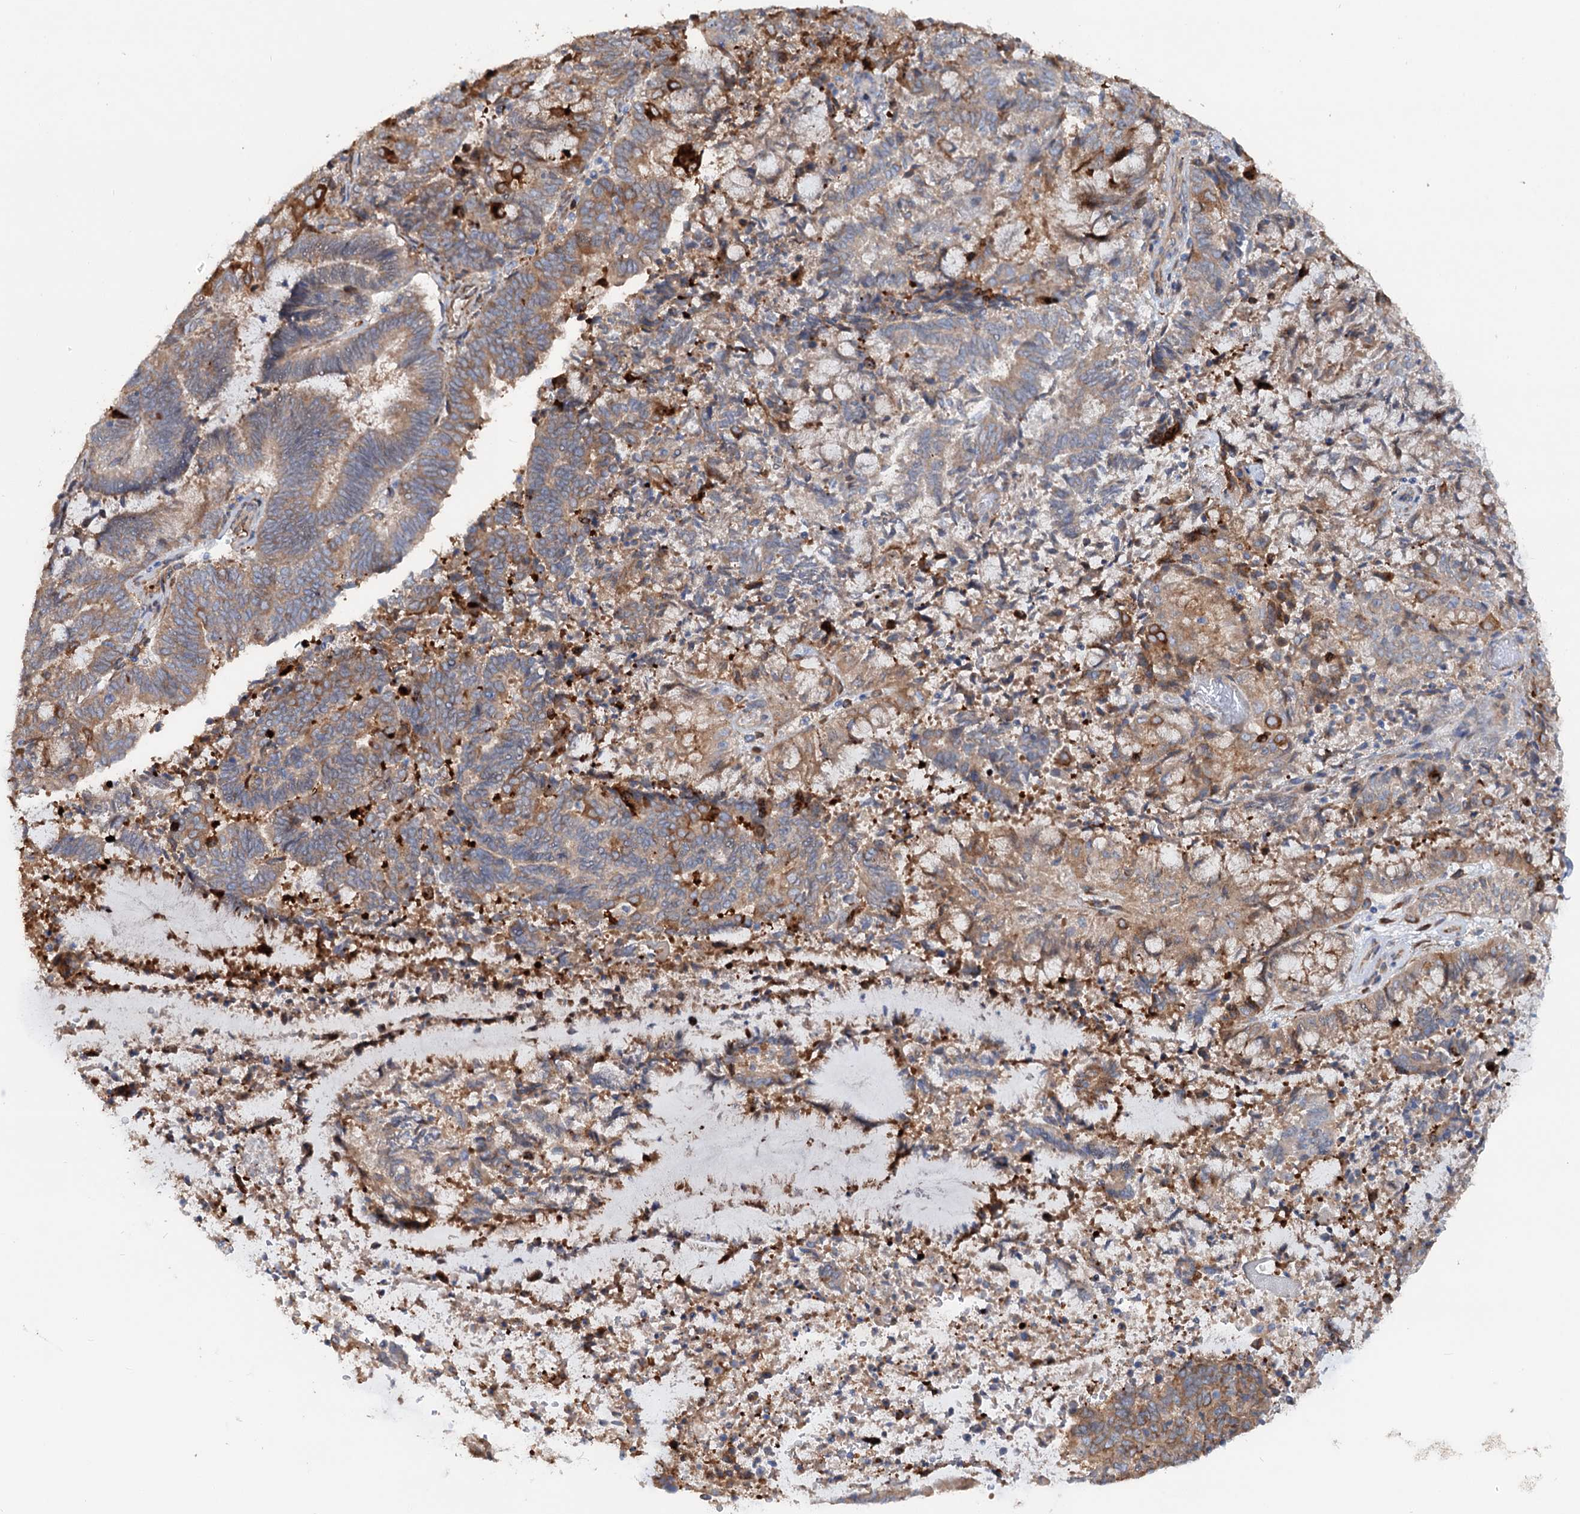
{"staining": {"intensity": "moderate", "quantity": "25%-75%", "location": "cytoplasmic/membranous"}, "tissue": "endometrial cancer", "cell_type": "Tumor cells", "image_type": "cancer", "snomed": [{"axis": "morphology", "description": "Adenocarcinoma, NOS"}, {"axis": "topography", "description": "Endometrium"}], "caption": "Human adenocarcinoma (endometrial) stained for a protein (brown) displays moderate cytoplasmic/membranous positive expression in about 25%-75% of tumor cells.", "gene": "PTDSS2", "patient": {"sex": "female", "age": 80}}